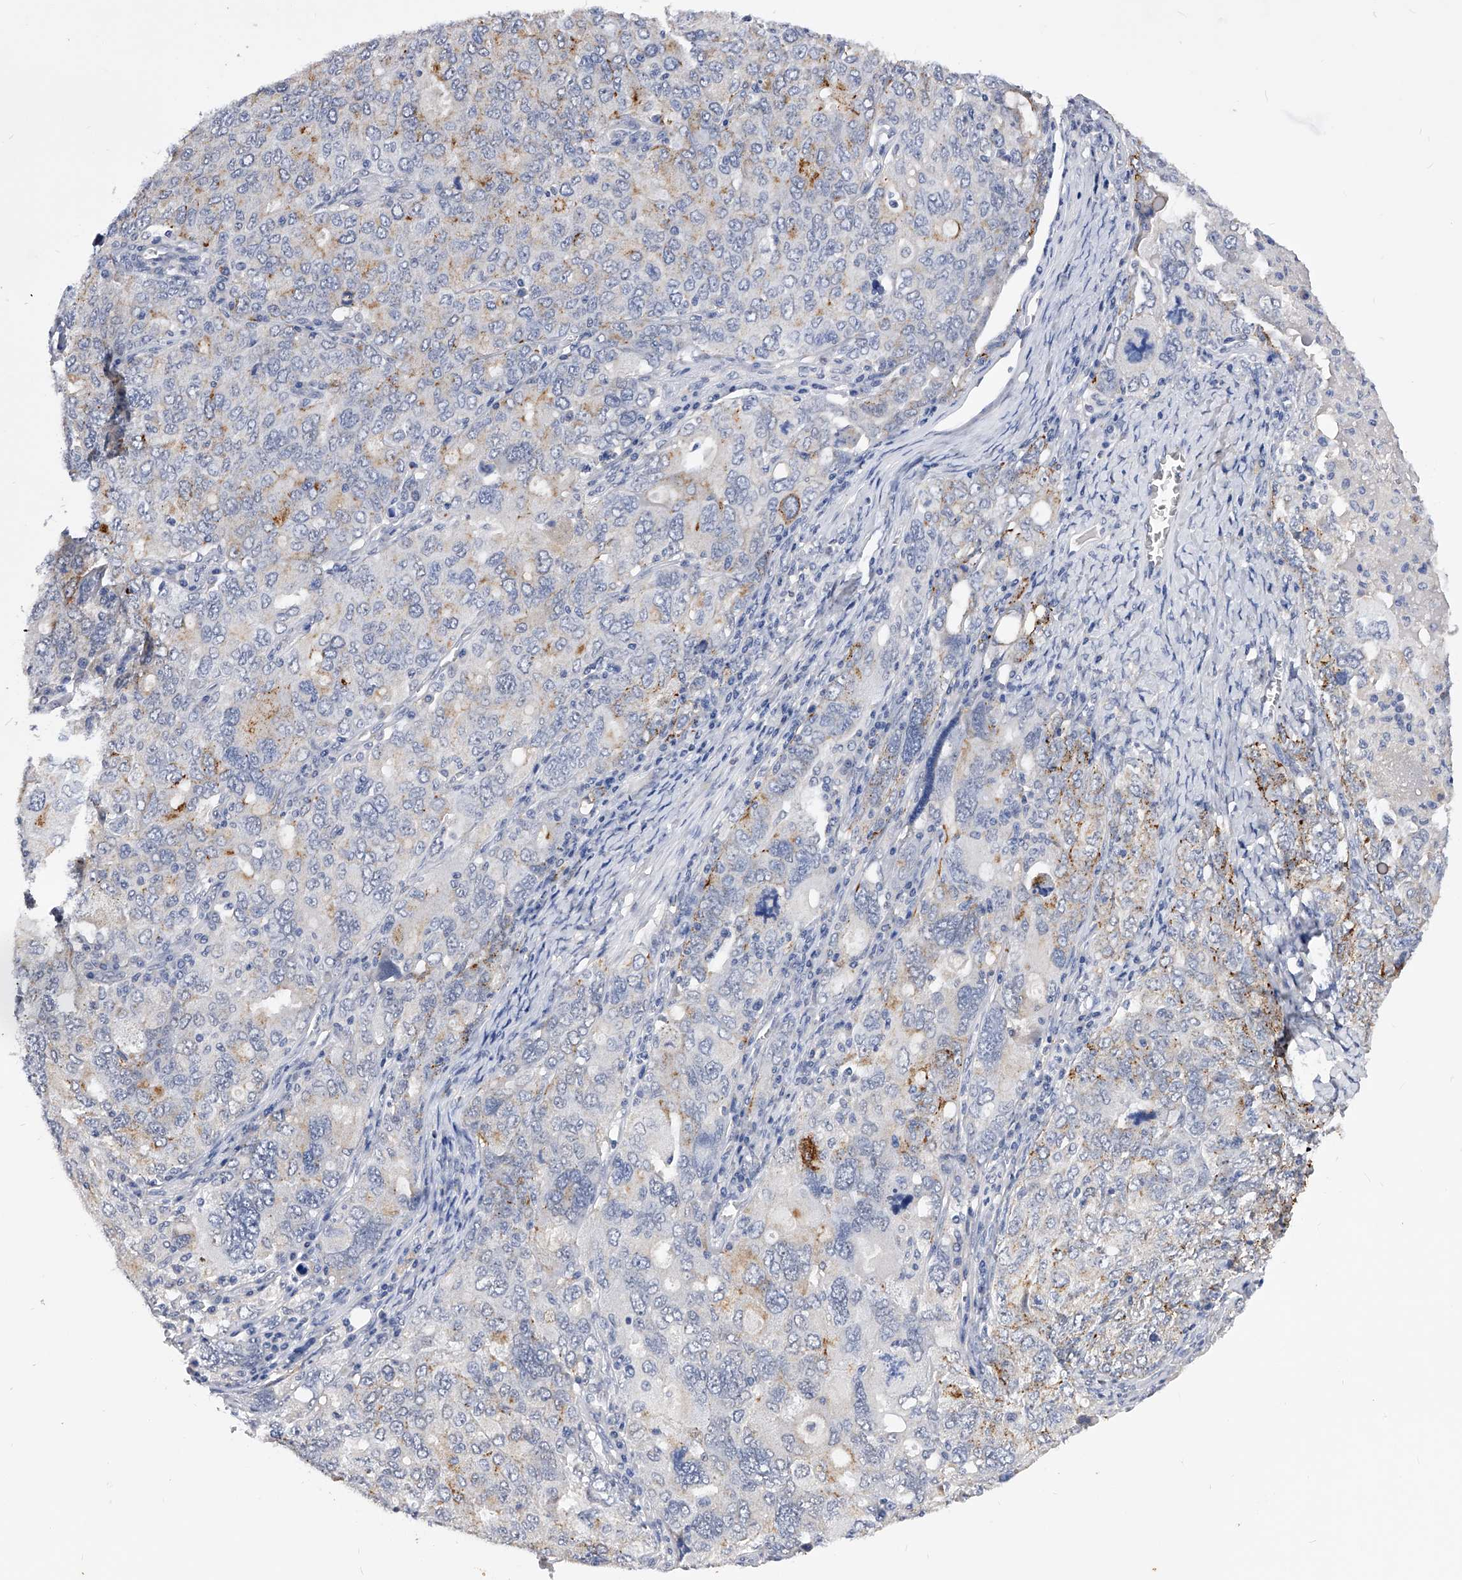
{"staining": {"intensity": "moderate", "quantity": "<25%", "location": "cytoplasmic/membranous"}, "tissue": "ovarian cancer", "cell_type": "Tumor cells", "image_type": "cancer", "snomed": [{"axis": "morphology", "description": "Carcinoma, endometroid"}, {"axis": "topography", "description": "Ovary"}], "caption": "Human ovarian endometroid carcinoma stained for a protein (brown) demonstrates moderate cytoplasmic/membranous positive staining in about <25% of tumor cells.", "gene": "ZNF529", "patient": {"sex": "female", "age": 62}}